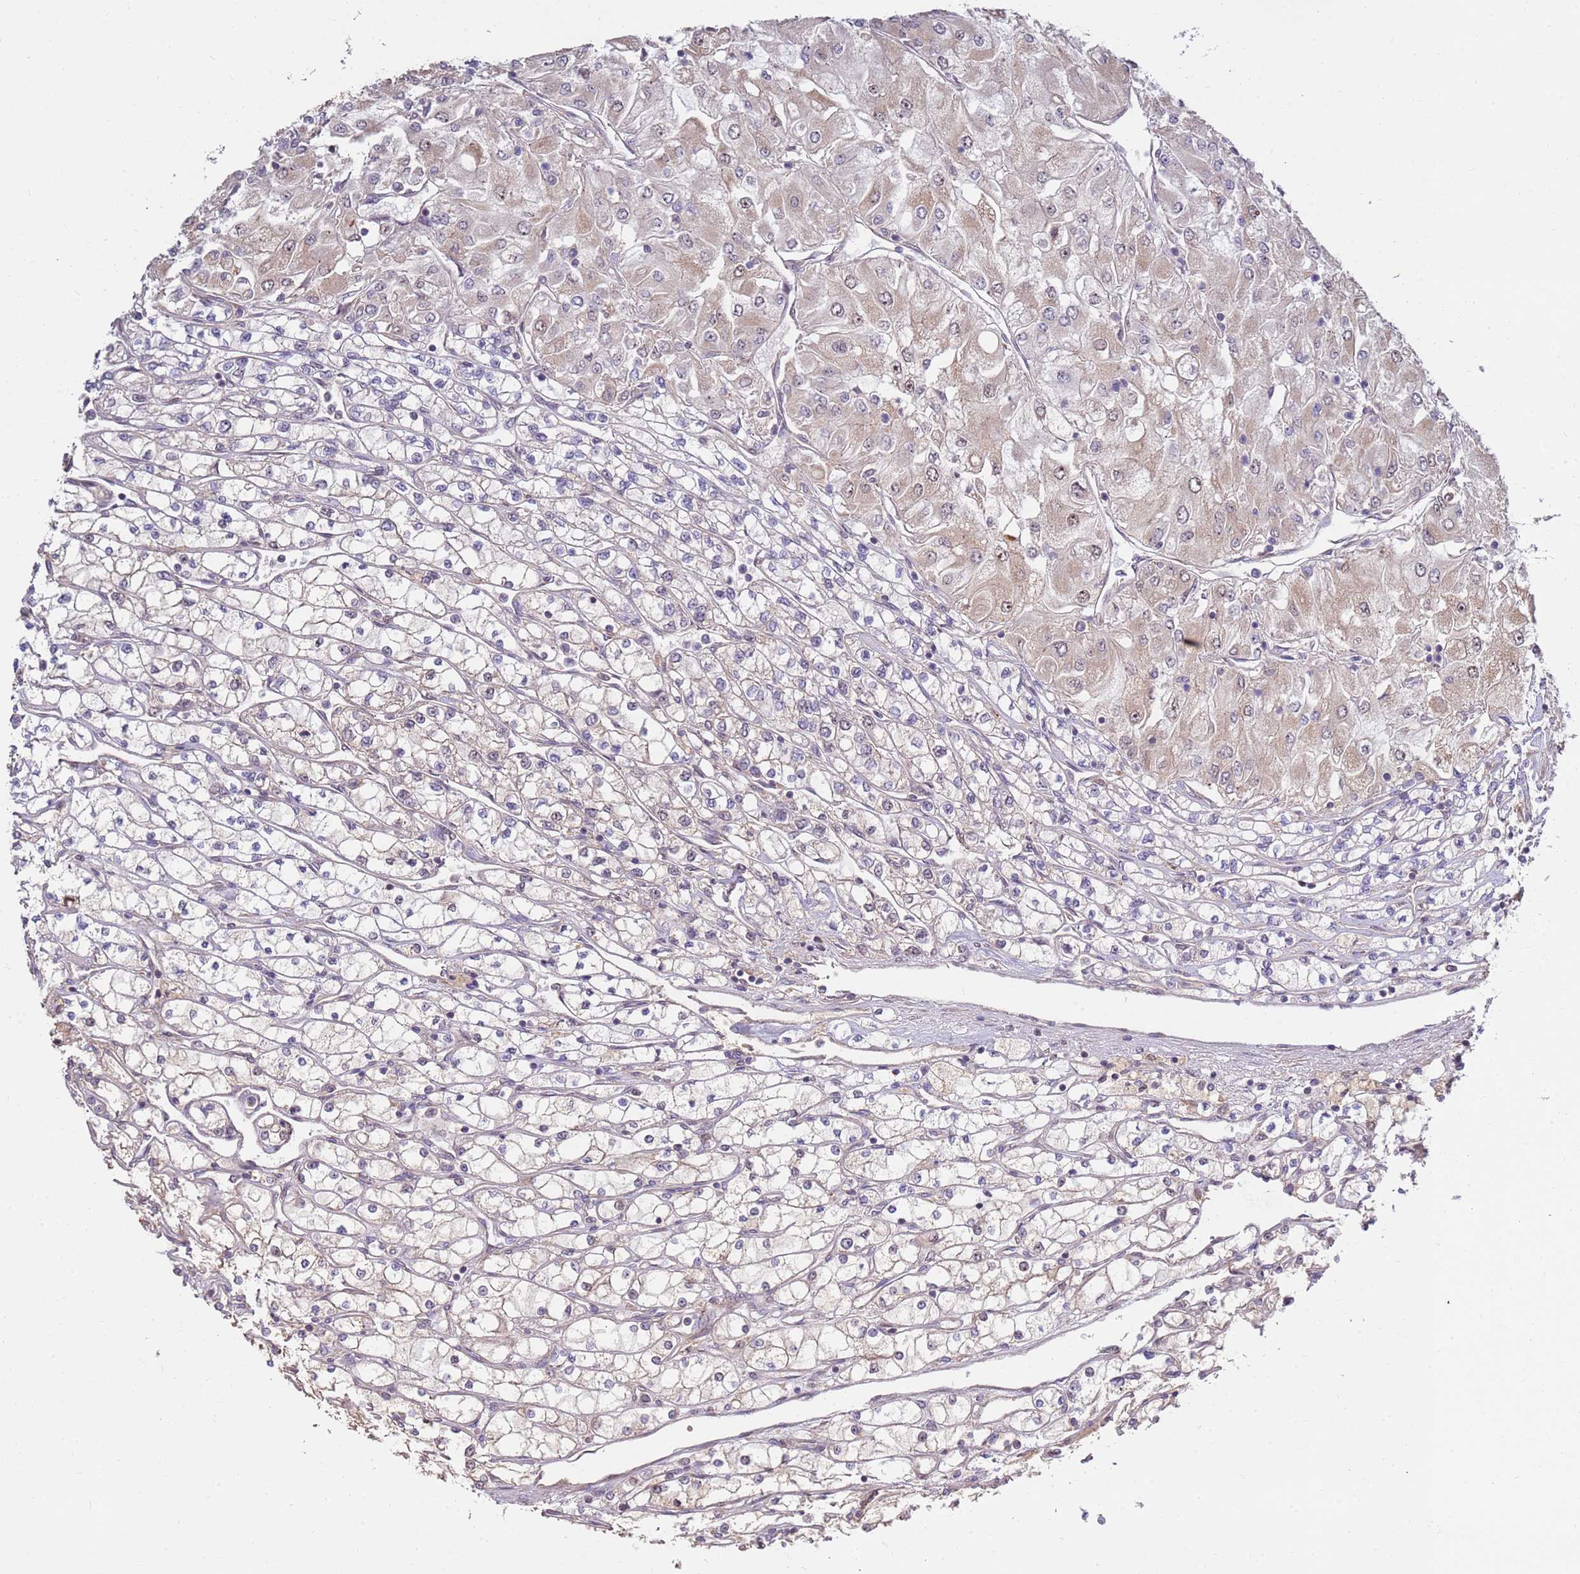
{"staining": {"intensity": "weak", "quantity": "25%-75%", "location": "cytoplasmic/membranous"}, "tissue": "renal cancer", "cell_type": "Tumor cells", "image_type": "cancer", "snomed": [{"axis": "morphology", "description": "Adenocarcinoma, NOS"}, {"axis": "topography", "description": "Kidney"}], "caption": "Adenocarcinoma (renal) stained with DAB (3,3'-diaminobenzidine) immunohistochemistry (IHC) exhibits low levels of weak cytoplasmic/membranous expression in approximately 25%-75% of tumor cells.", "gene": "KIF25", "patient": {"sex": "male", "age": 80}}